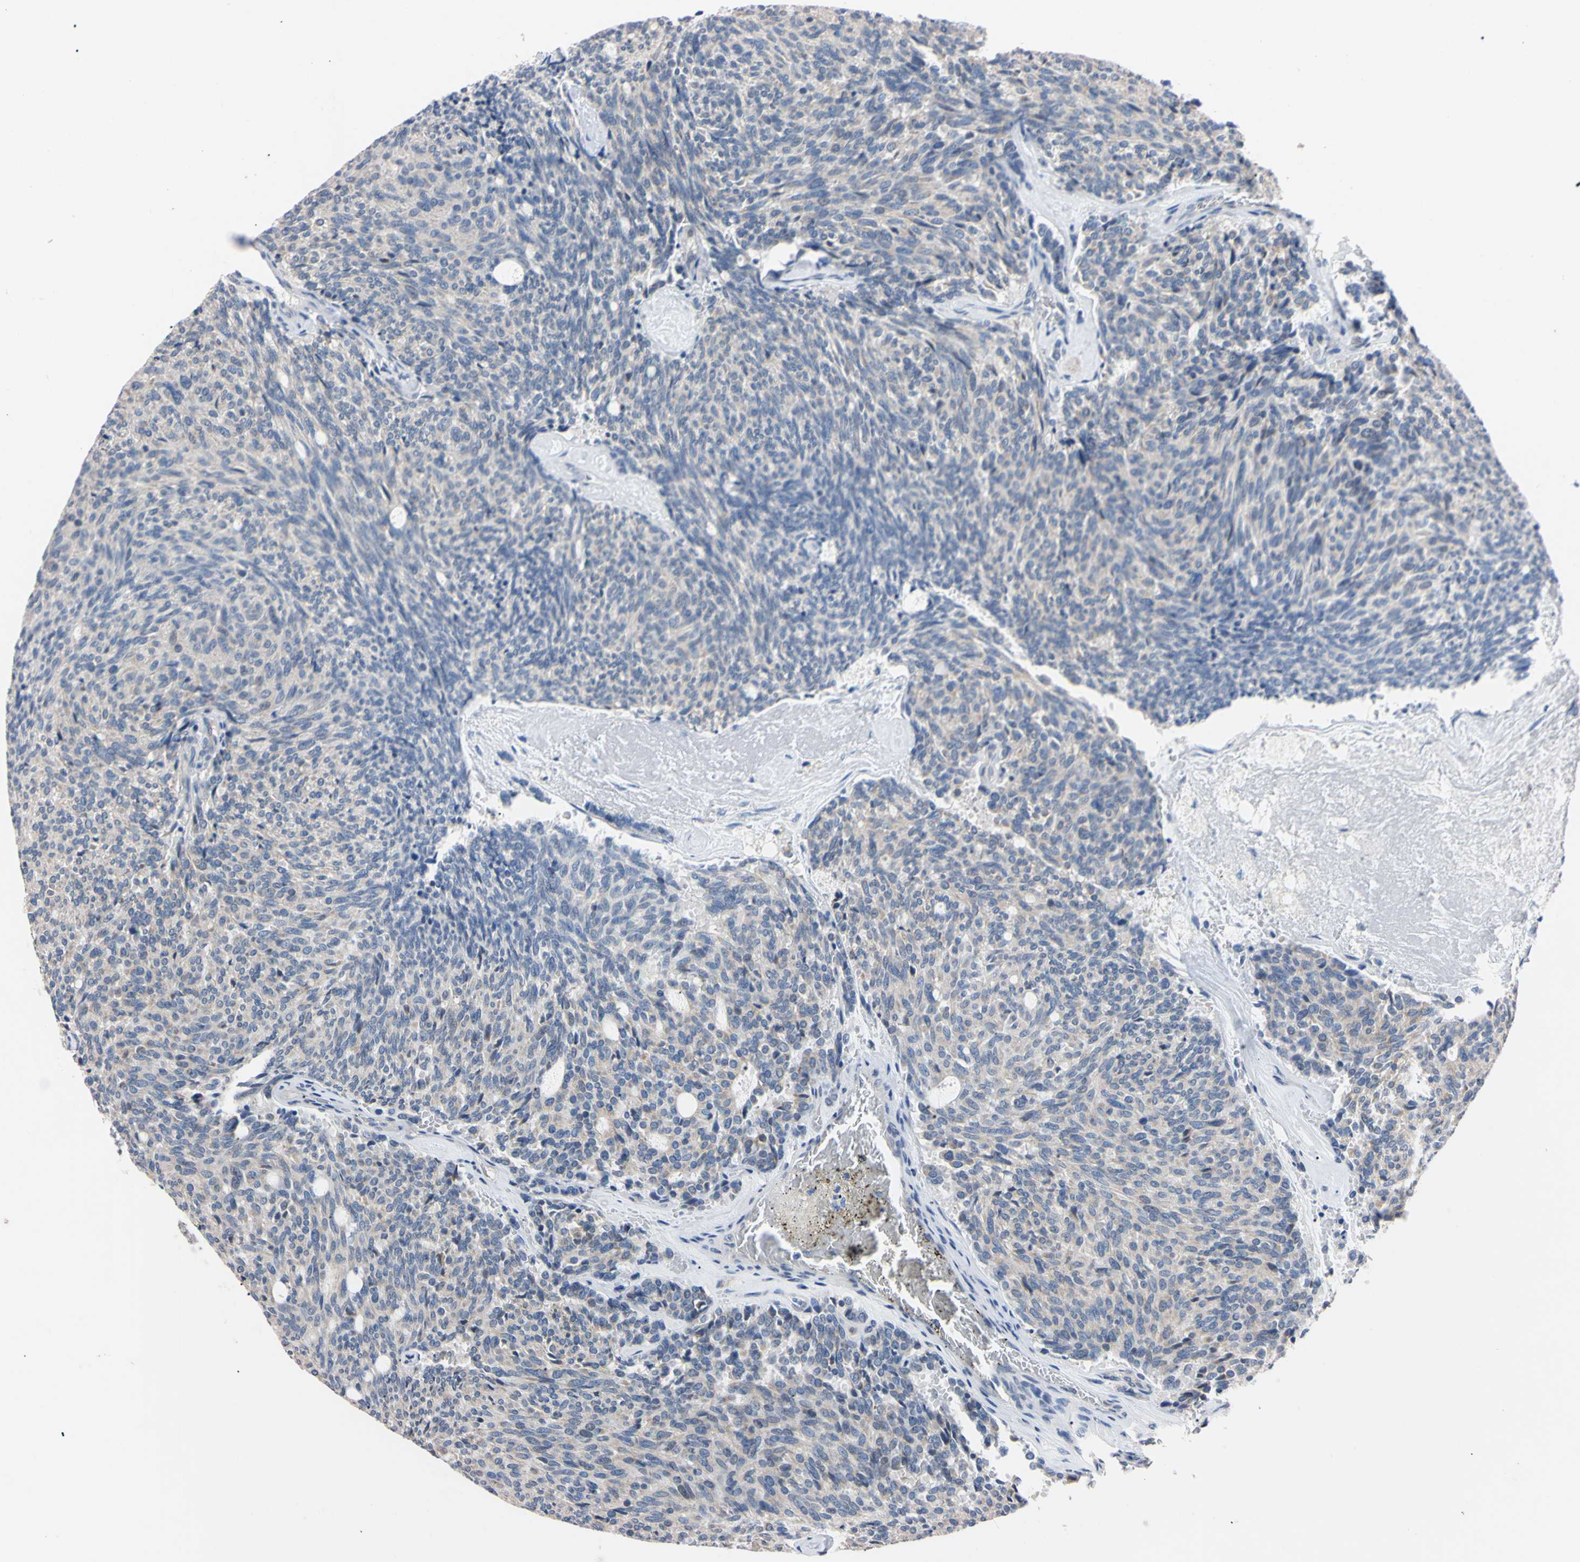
{"staining": {"intensity": "negative", "quantity": "none", "location": "none"}, "tissue": "carcinoid", "cell_type": "Tumor cells", "image_type": "cancer", "snomed": [{"axis": "morphology", "description": "Carcinoid, malignant, NOS"}, {"axis": "topography", "description": "Pancreas"}], "caption": "The micrograph reveals no staining of tumor cells in carcinoid.", "gene": "PNKD", "patient": {"sex": "female", "age": 54}}